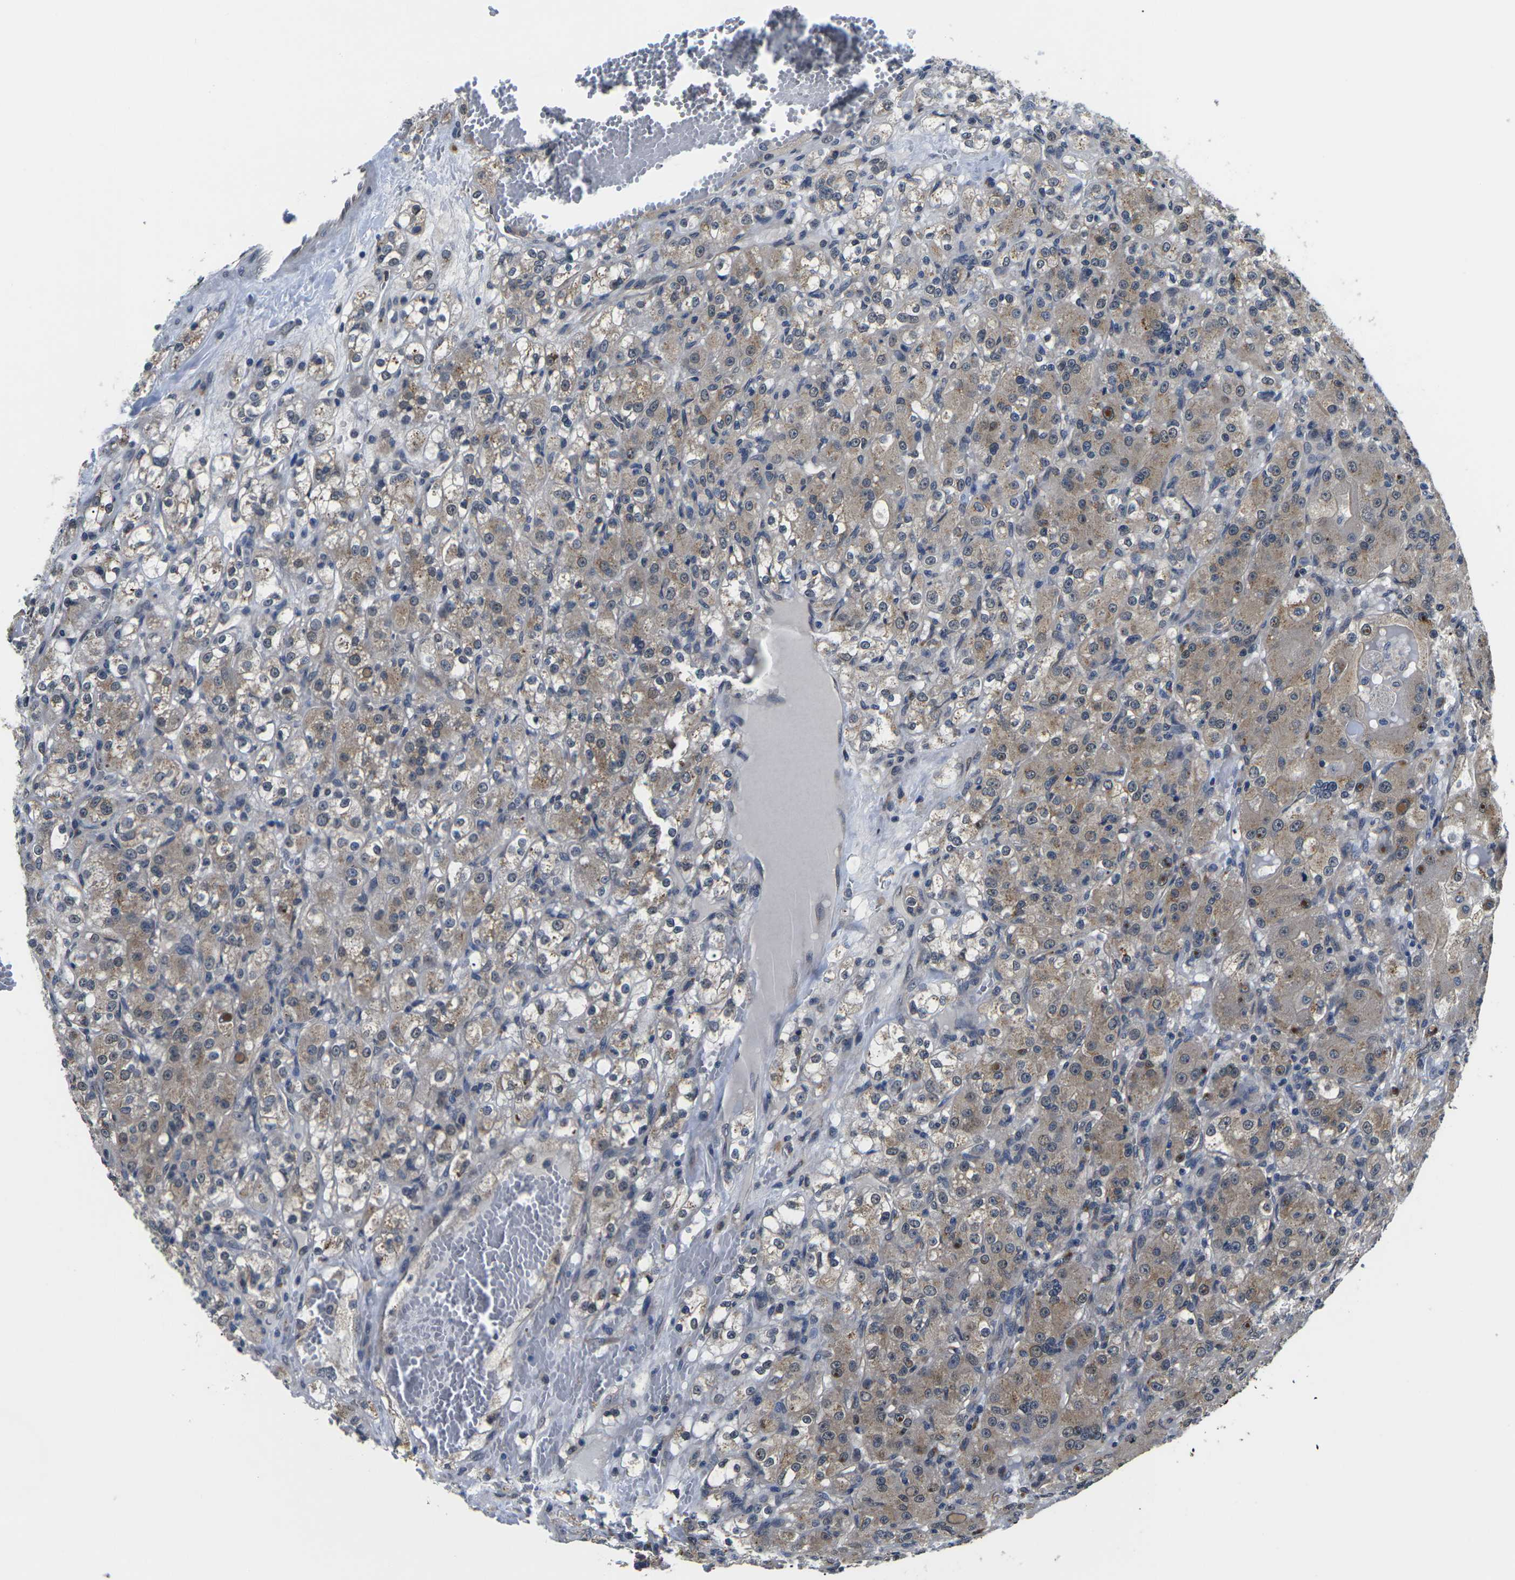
{"staining": {"intensity": "weak", "quantity": ">75%", "location": "cytoplasmic/membranous"}, "tissue": "renal cancer", "cell_type": "Tumor cells", "image_type": "cancer", "snomed": [{"axis": "morphology", "description": "Normal tissue, NOS"}, {"axis": "morphology", "description": "Adenocarcinoma, NOS"}, {"axis": "topography", "description": "Kidney"}], "caption": "Immunohistochemistry (IHC) (DAB) staining of human renal adenocarcinoma shows weak cytoplasmic/membranous protein positivity in about >75% of tumor cells.", "gene": "SNX10", "patient": {"sex": "male", "age": 61}}